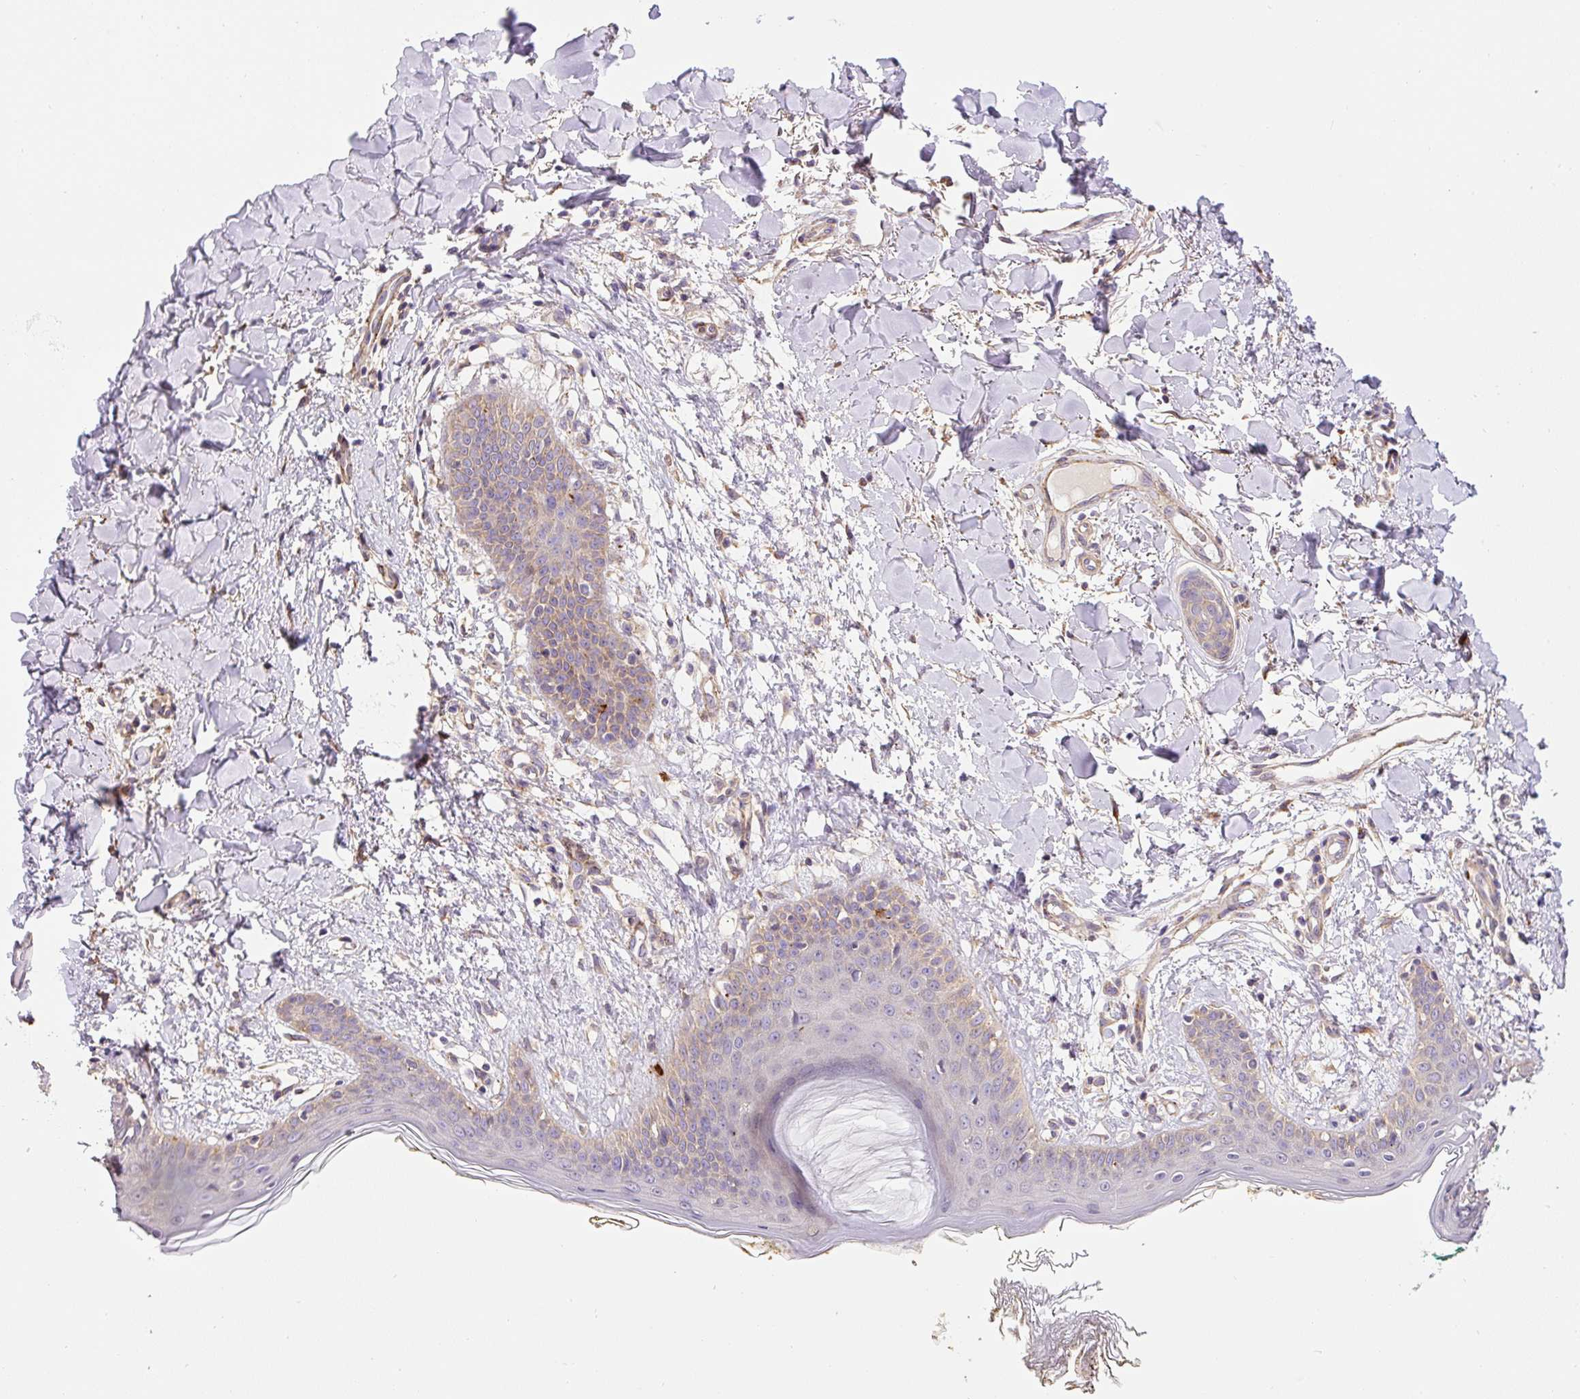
{"staining": {"intensity": "weak", "quantity": ">75%", "location": "cytoplasmic/membranous"}, "tissue": "skin", "cell_type": "Fibroblasts", "image_type": "normal", "snomed": [{"axis": "morphology", "description": "Normal tissue, NOS"}, {"axis": "topography", "description": "Skin"}], "caption": "IHC (DAB) staining of benign human skin displays weak cytoplasmic/membranous protein expression in about >75% of fibroblasts. Immunohistochemistry stains the protein in brown and the nuclei are stained blue.", "gene": "RNF170", "patient": {"sex": "female", "age": 34}}